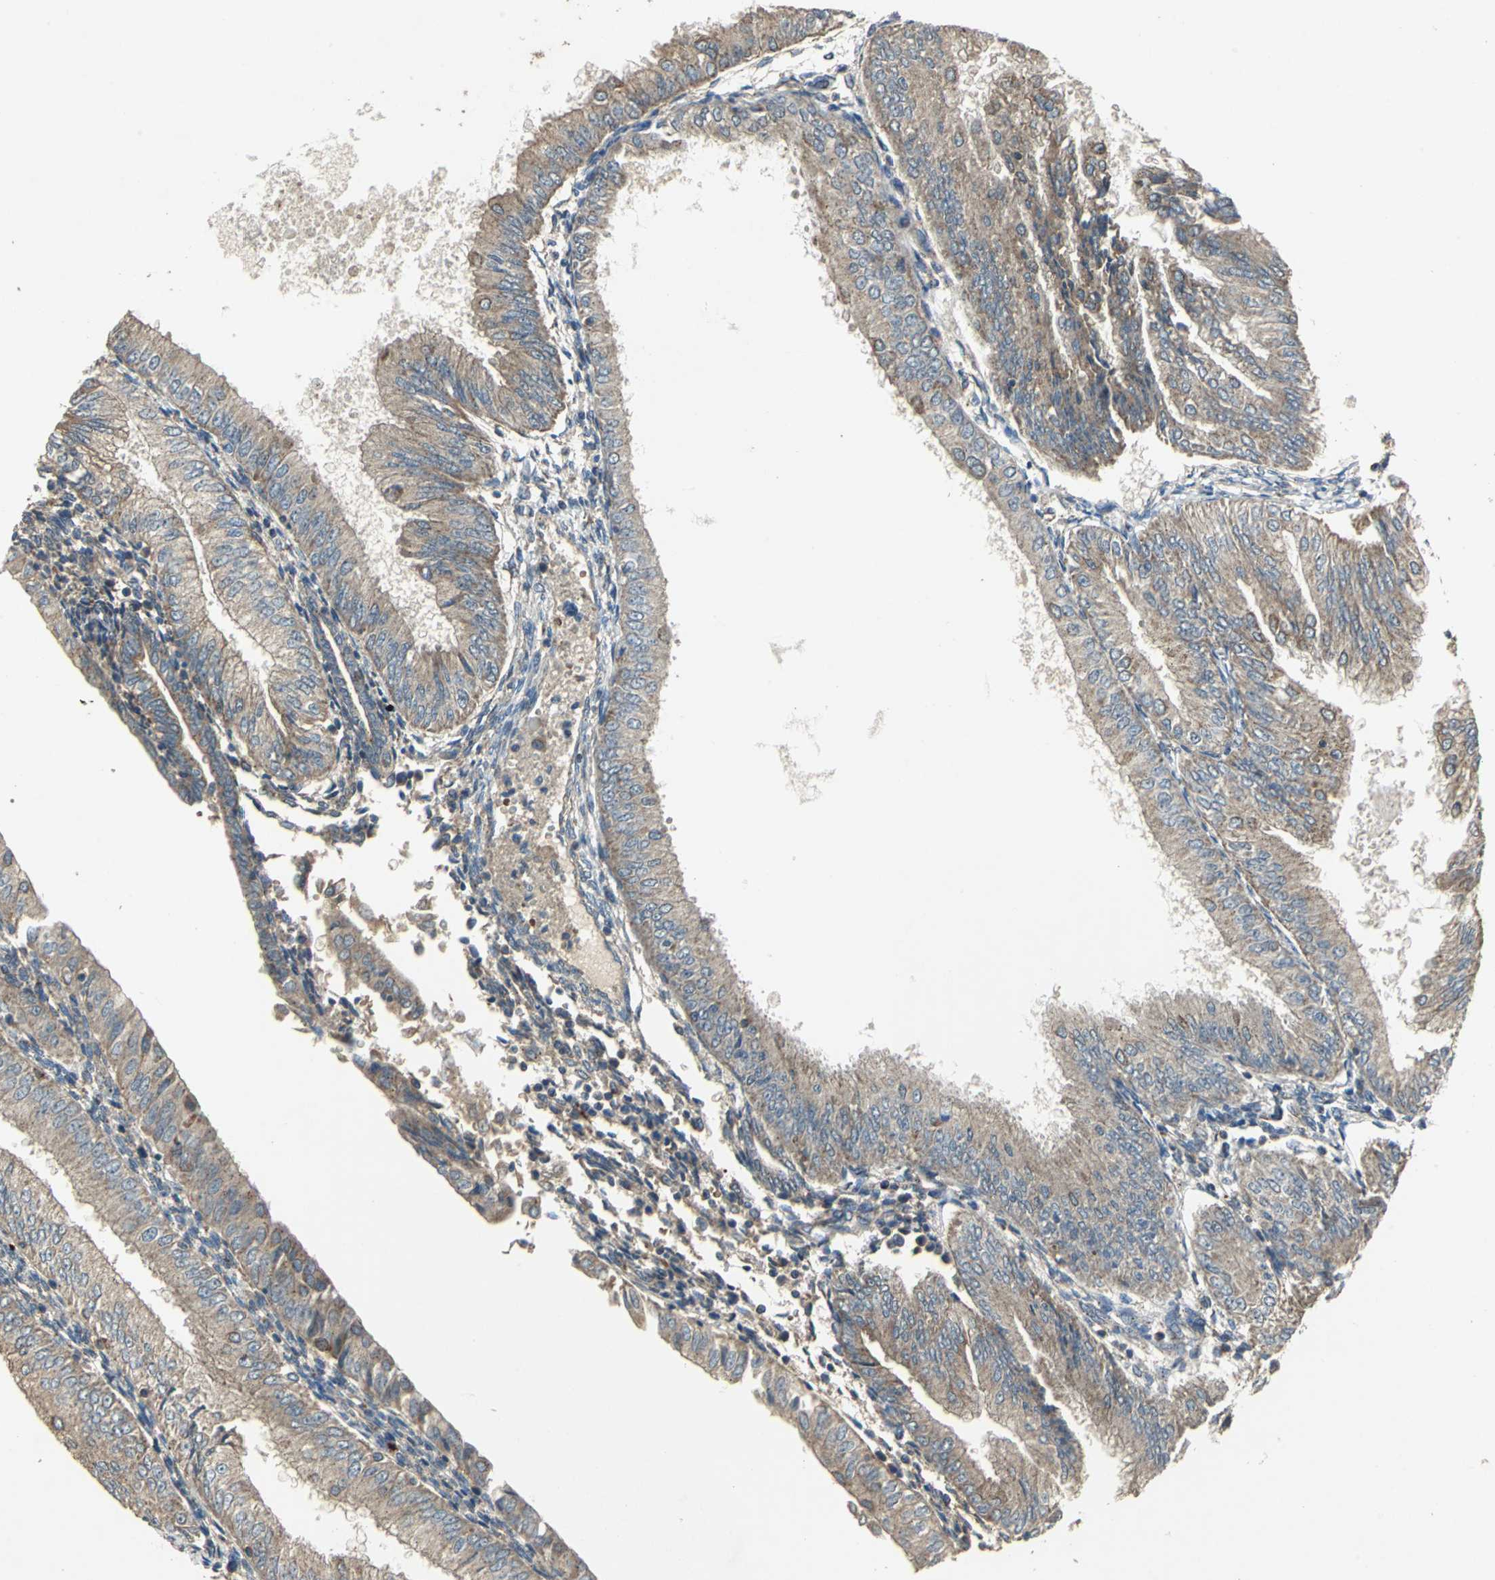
{"staining": {"intensity": "moderate", "quantity": ">75%", "location": "cytoplasmic/membranous"}, "tissue": "endometrial cancer", "cell_type": "Tumor cells", "image_type": "cancer", "snomed": [{"axis": "morphology", "description": "Adenocarcinoma, NOS"}, {"axis": "topography", "description": "Endometrium"}], "caption": "Endometrial cancer stained with a protein marker displays moderate staining in tumor cells.", "gene": "POLRMT", "patient": {"sex": "female", "age": 53}}